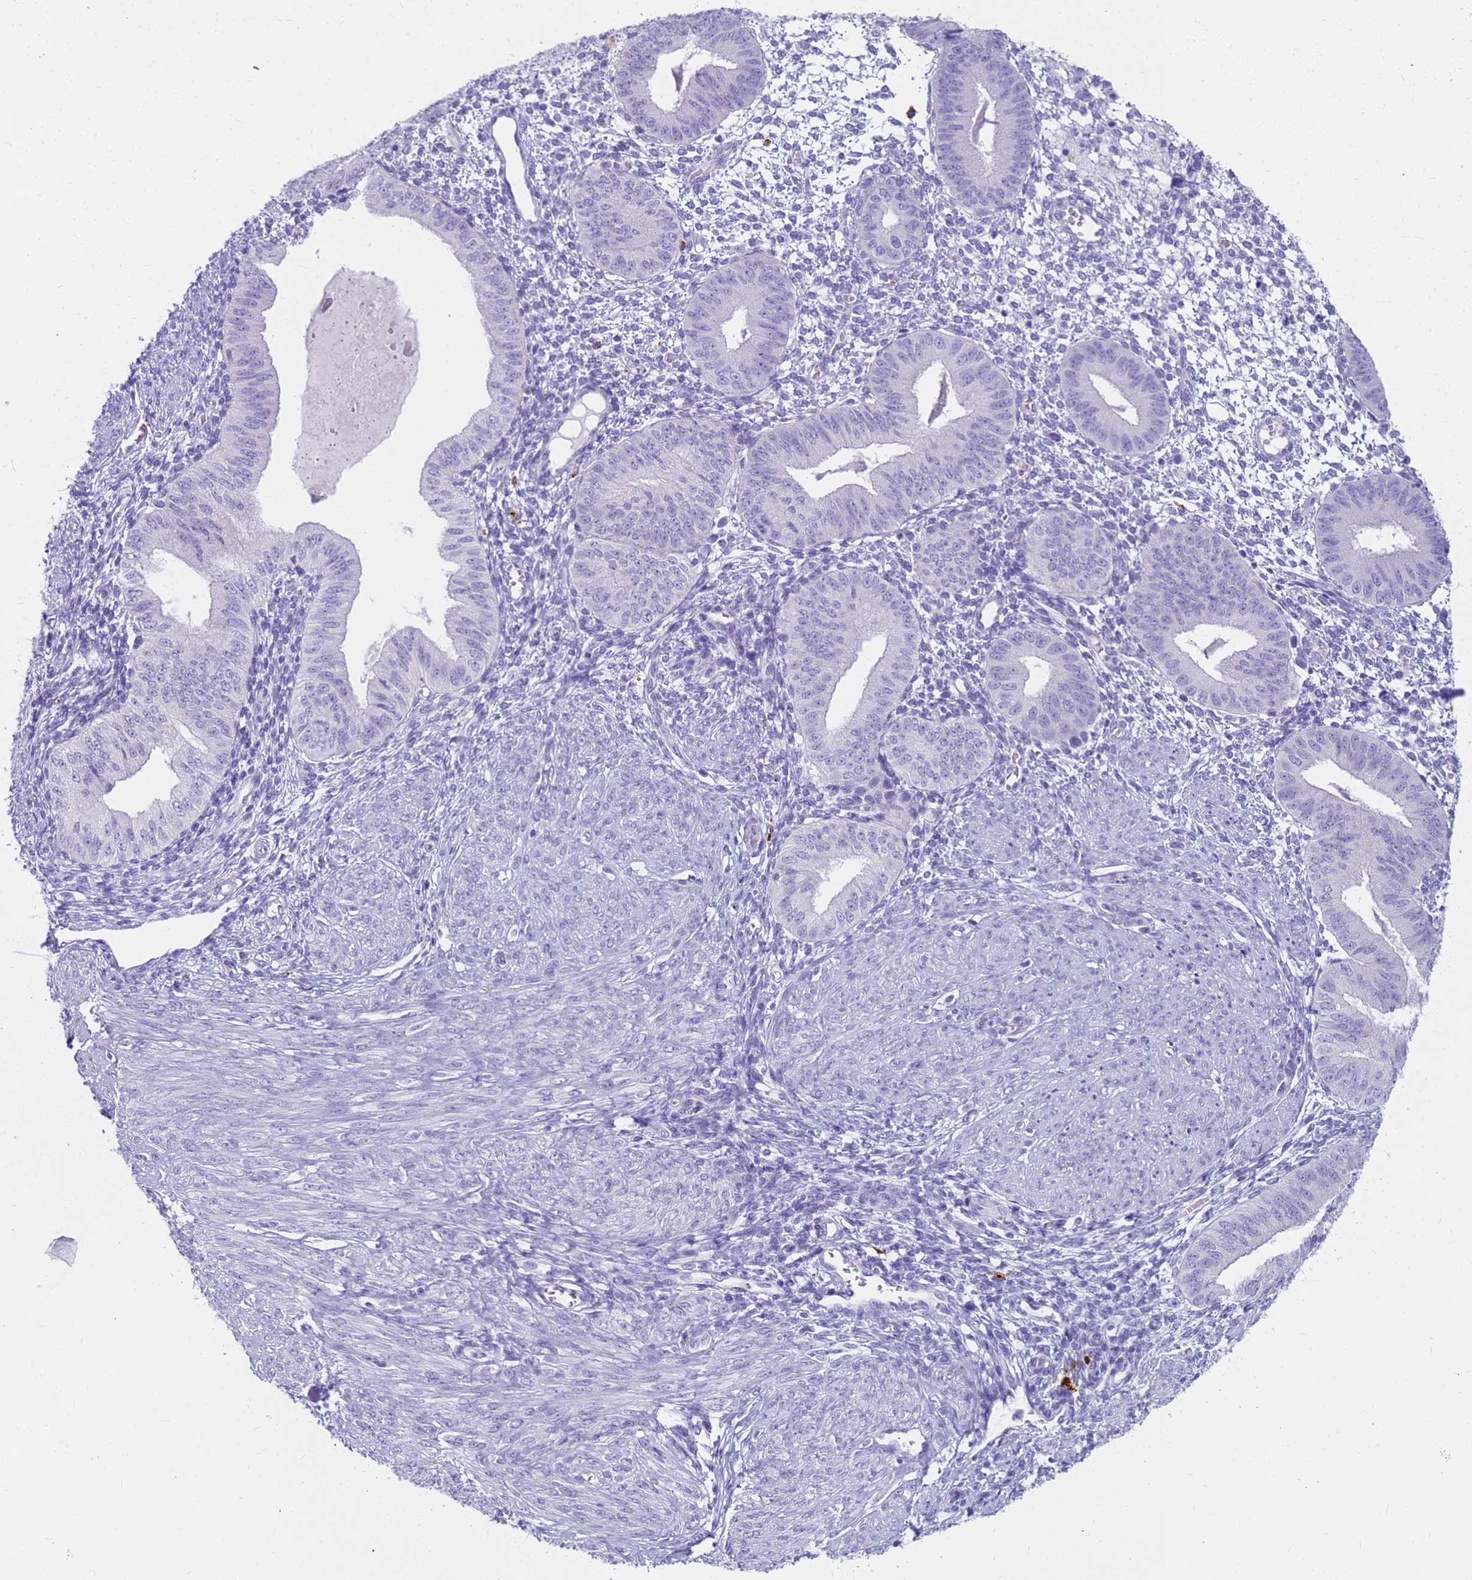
{"staining": {"intensity": "negative", "quantity": "none", "location": "none"}, "tissue": "endometrium", "cell_type": "Cells in endometrial stroma", "image_type": "normal", "snomed": [{"axis": "morphology", "description": "Normal tissue, NOS"}, {"axis": "topography", "description": "Endometrium"}], "caption": "Image shows no protein expression in cells in endometrial stroma of unremarkable endometrium.", "gene": "RNASE2", "patient": {"sex": "female", "age": 49}}